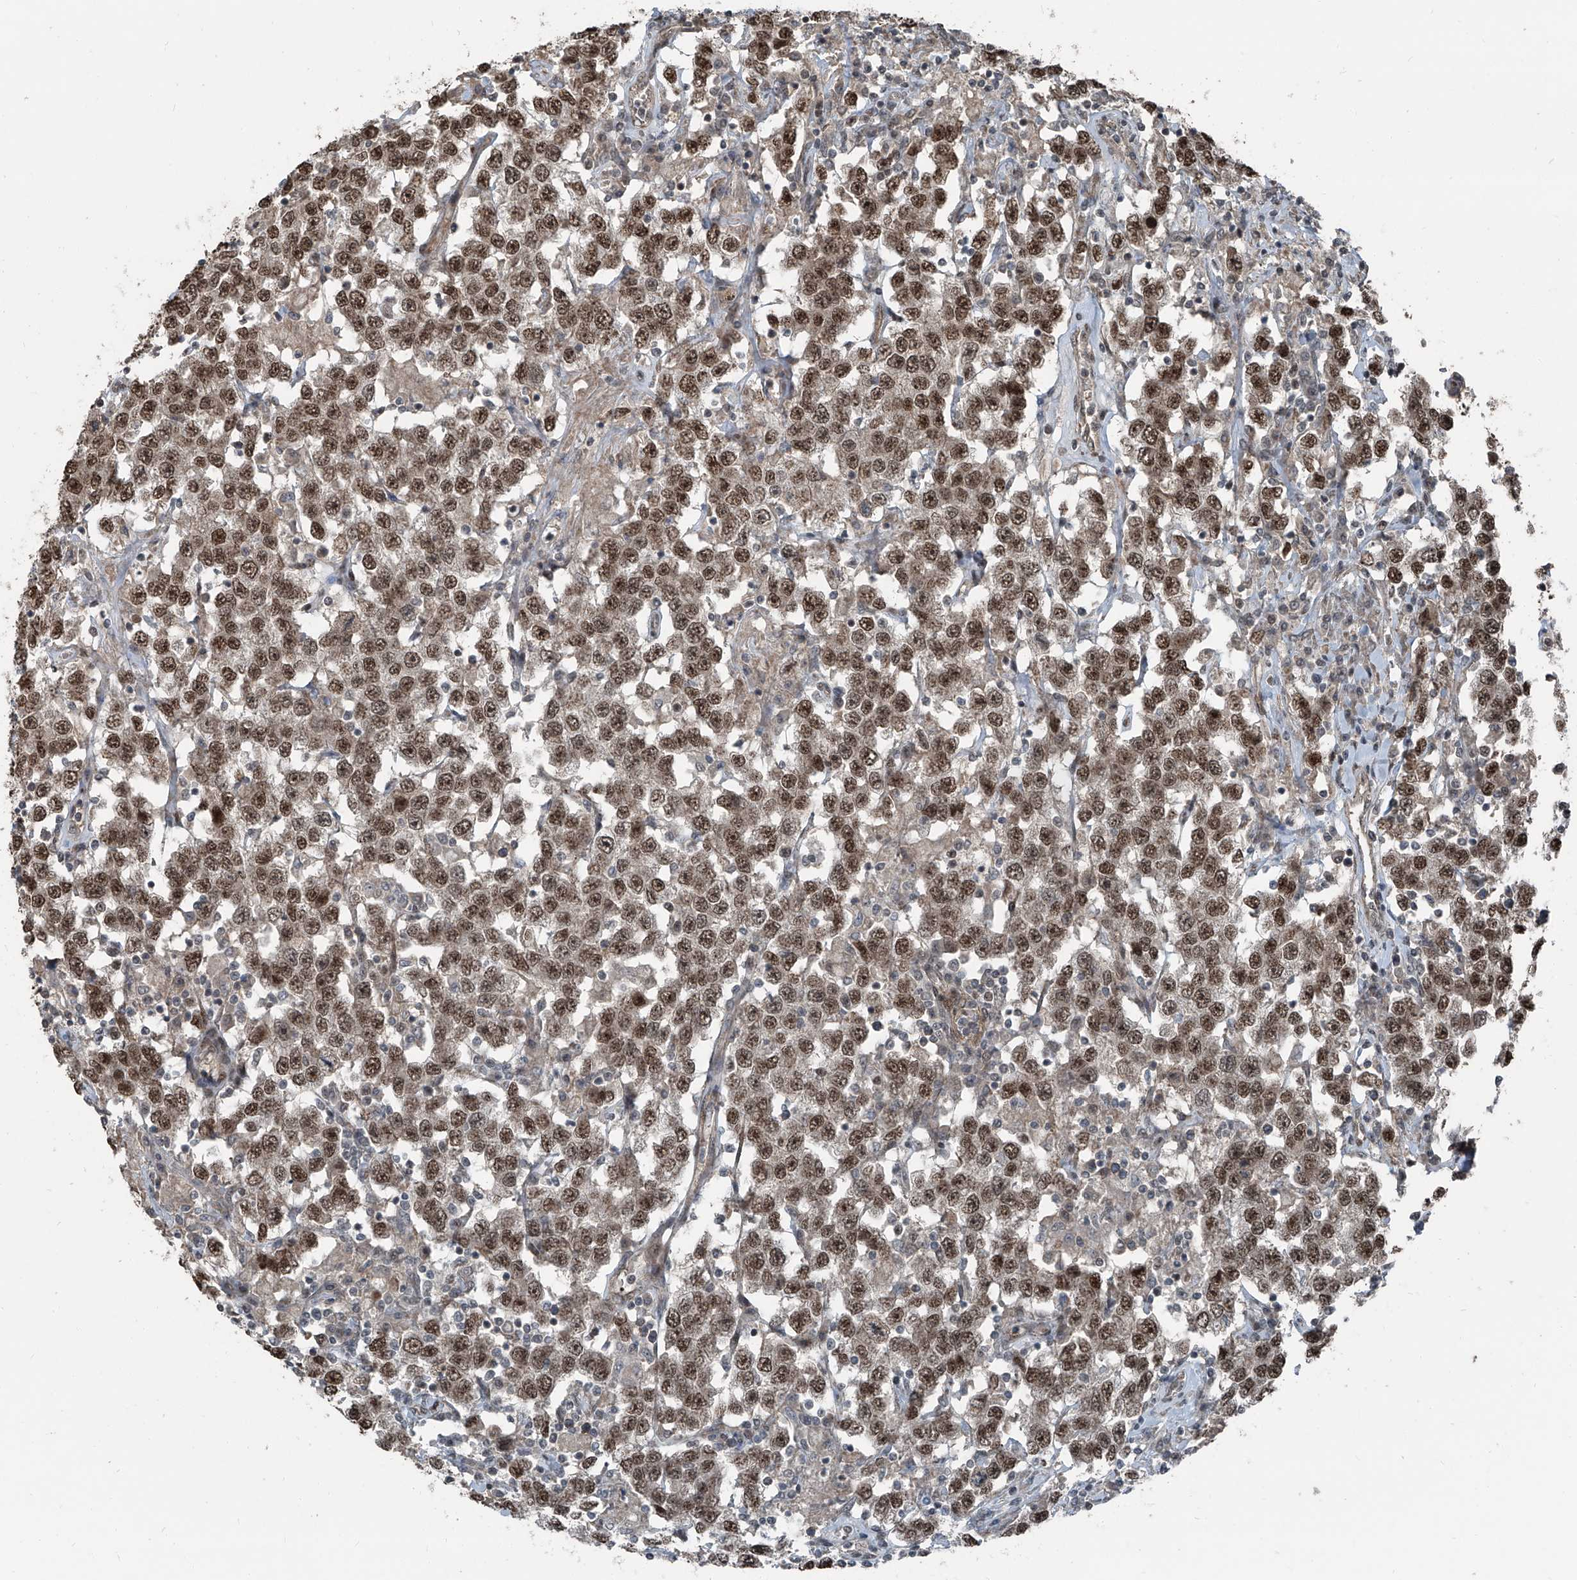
{"staining": {"intensity": "moderate", "quantity": ">75%", "location": "nuclear"}, "tissue": "testis cancer", "cell_type": "Tumor cells", "image_type": "cancer", "snomed": [{"axis": "morphology", "description": "Seminoma, NOS"}, {"axis": "topography", "description": "Testis"}], "caption": "A medium amount of moderate nuclear expression is appreciated in about >75% of tumor cells in seminoma (testis) tissue.", "gene": "ZNF570", "patient": {"sex": "male", "age": 41}}